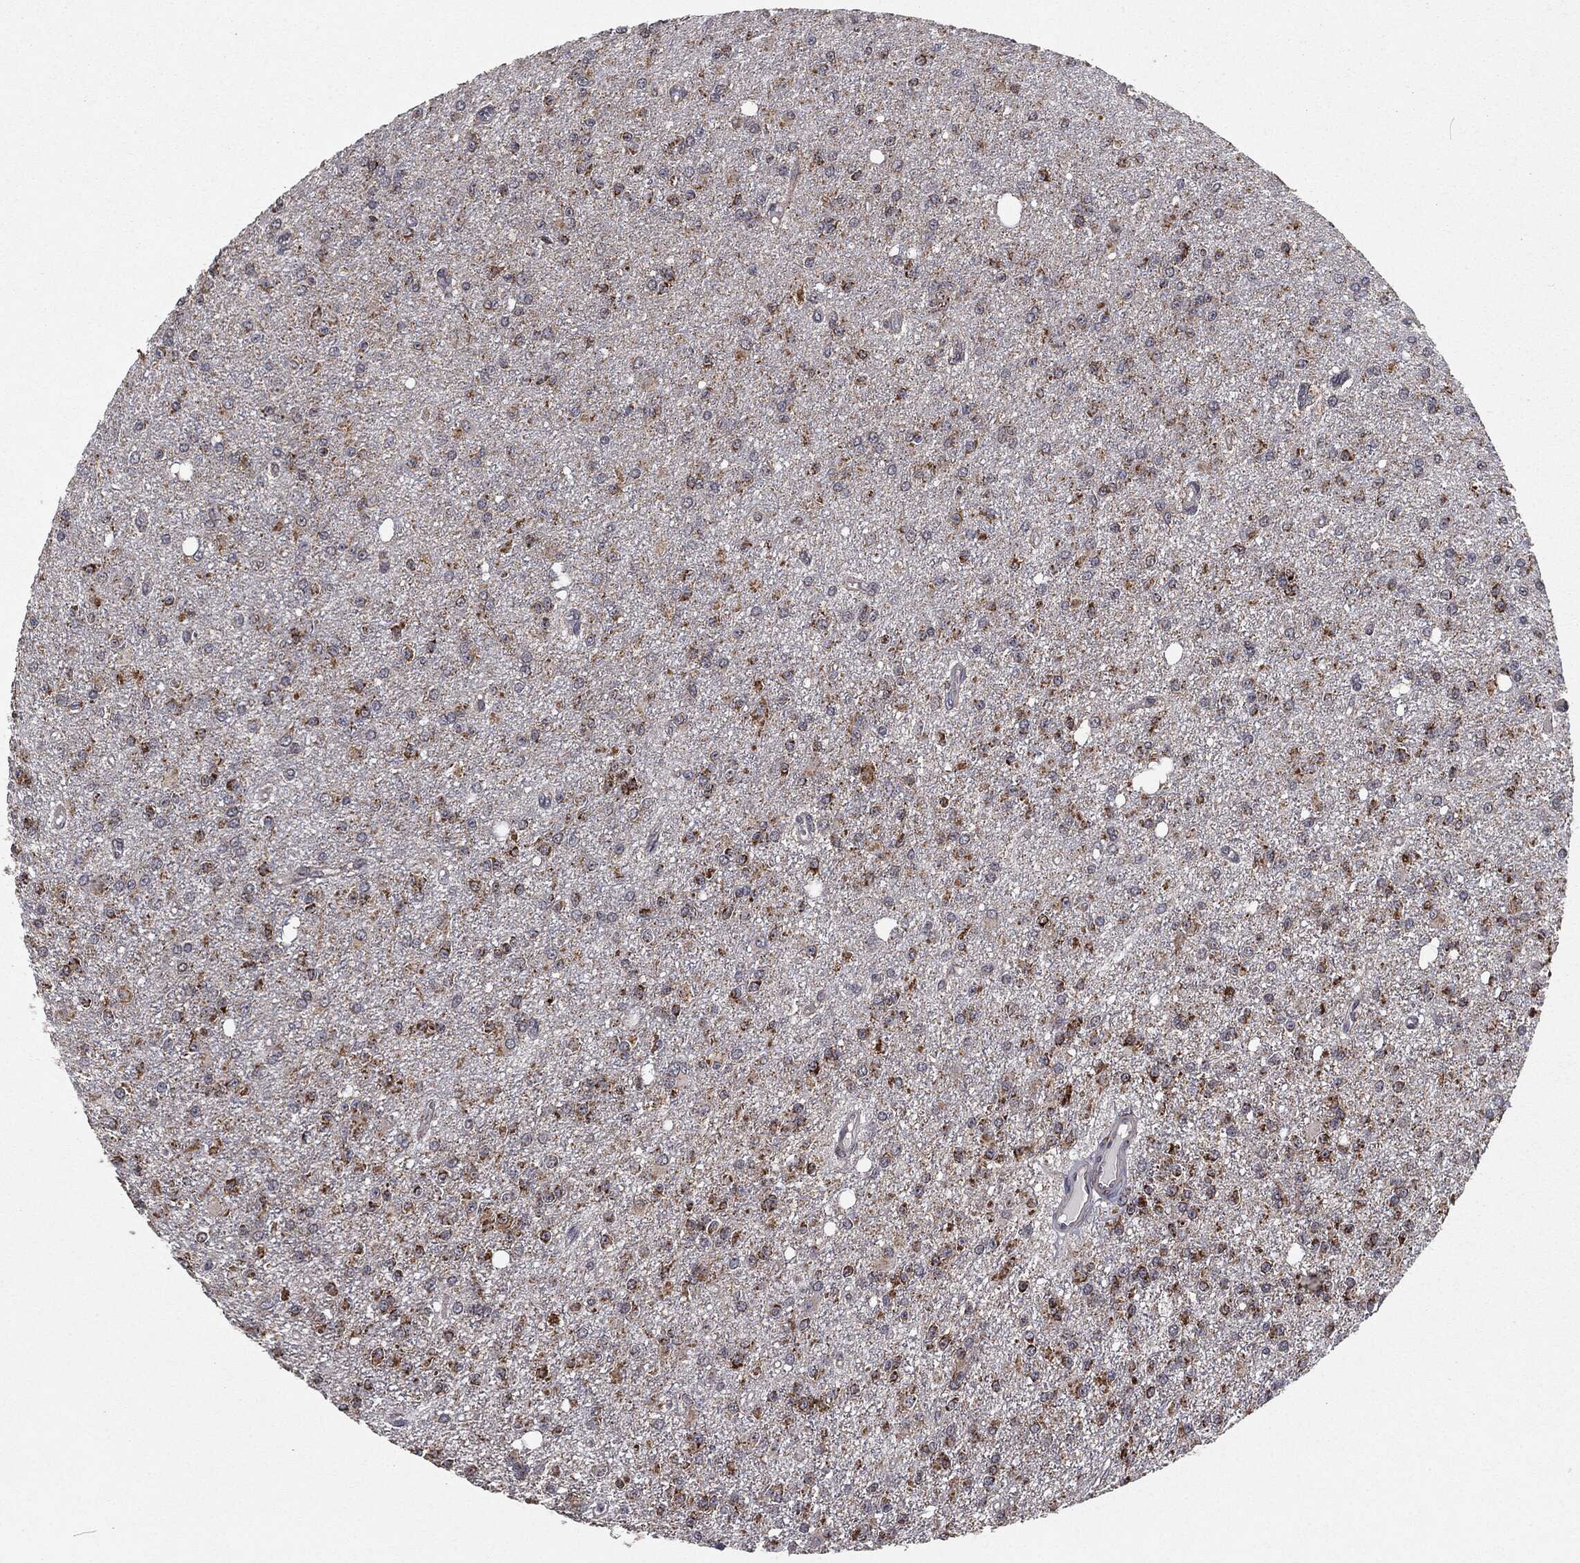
{"staining": {"intensity": "strong", "quantity": "25%-75%", "location": "cytoplasmic/membranous"}, "tissue": "glioma", "cell_type": "Tumor cells", "image_type": "cancer", "snomed": [{"axis": "morphology", "description": "Glioma, malignant, Low grade"}, {"axis": "topography", "description": "Brain"}], "caption": "Strong cytoplasmic/membranous protein staining is identified in about 25%-75% of tumor cells in glioma.", "gene": "CHCHD2", "patient": {"sex": "female", "age": 45}}